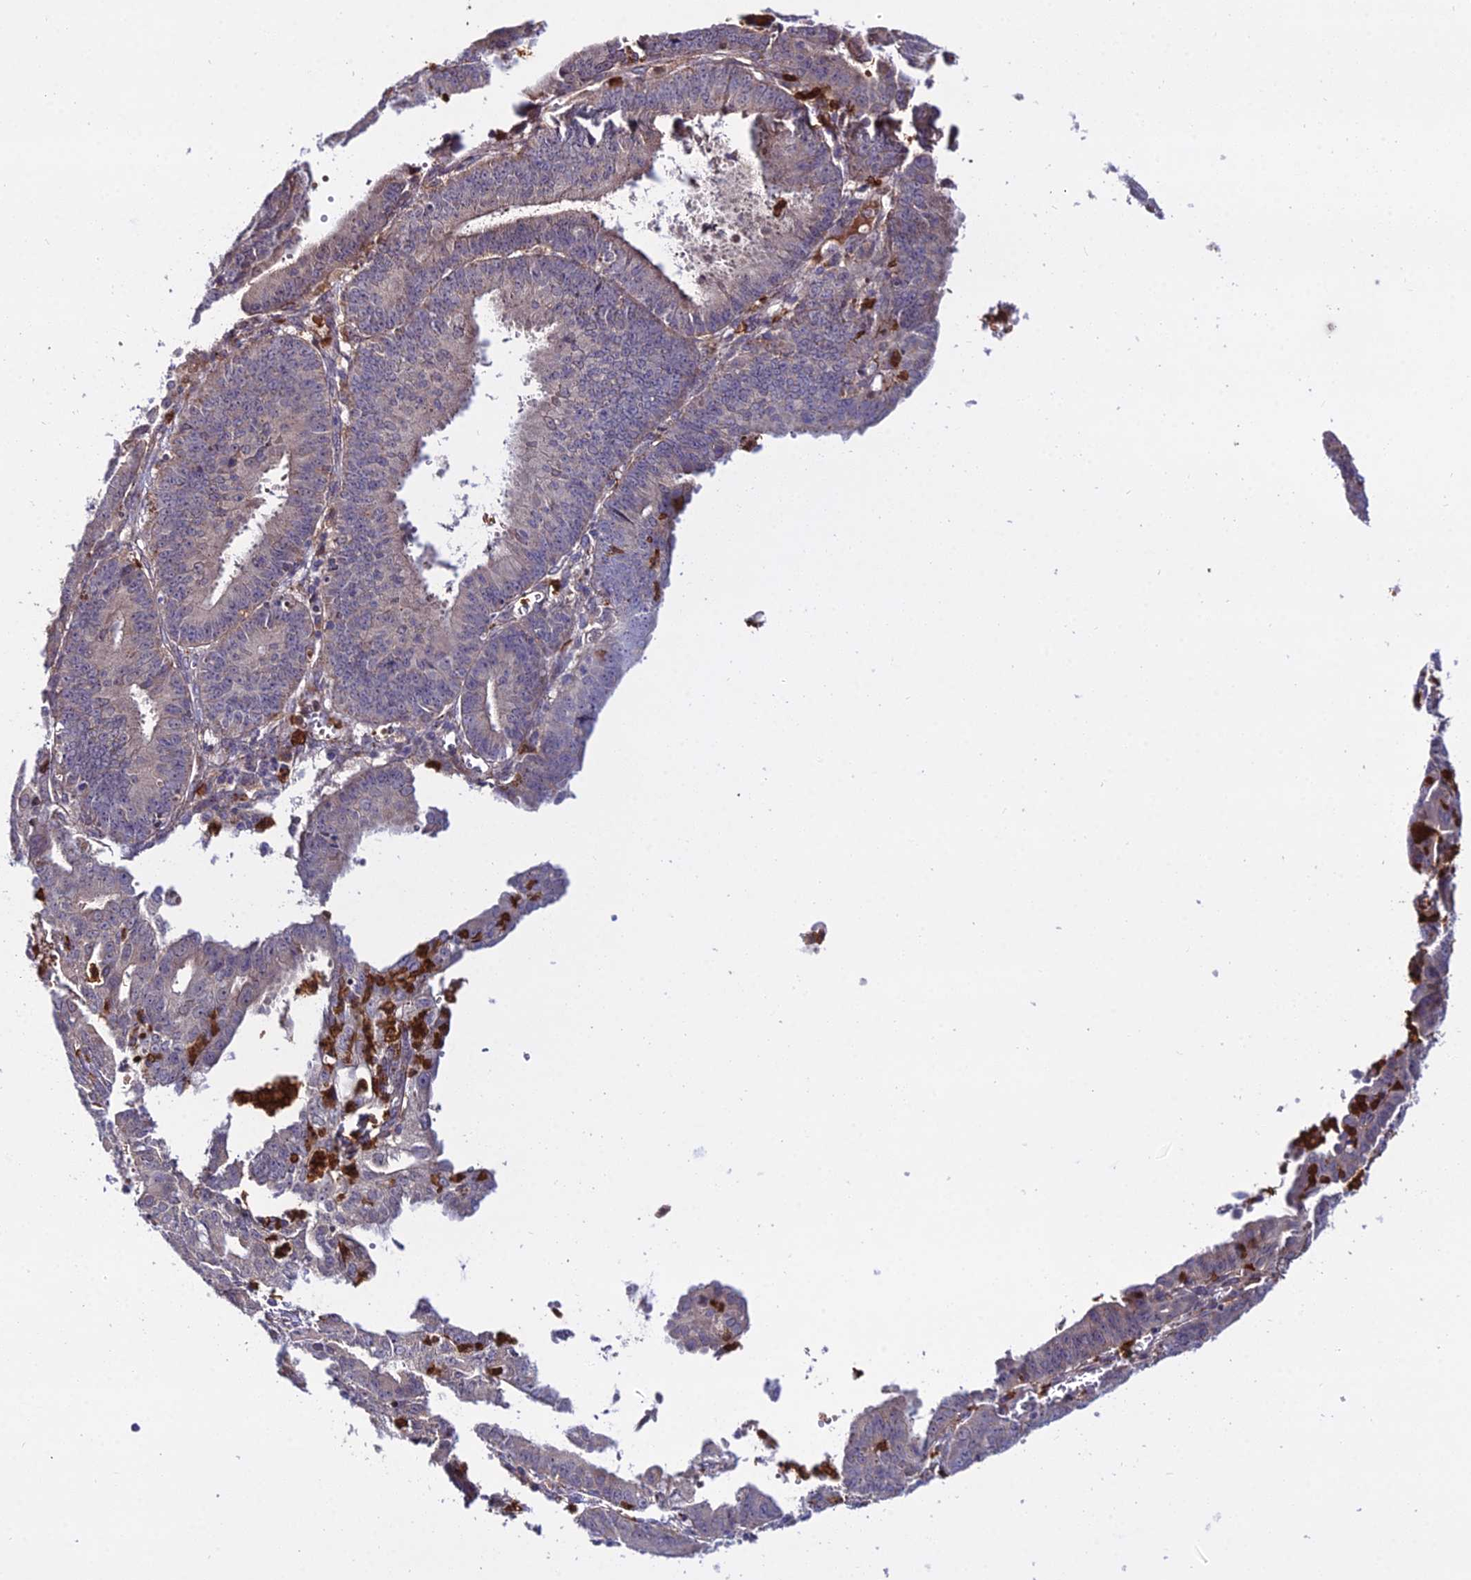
{"staining": {"intensity": "negative", "quantity": "none", "location": "none"}, "tissue": "endometrial cancer", "cell_type": "Tumor cells", "image_type": "cancer", "snomed": [{"axis": "morphology", "description": "Adenocarcinoma, NOS"}, {"axis": "topography", "description": "Endometrium"}], "caption": "Tumor cells are negative for protein expression in human endometrial cancer. (Stains: DAB IHC with hematoxylin counter stain, Microscopy: brightfield microscopy at high magnification).", "gene": "EID2", "patient": {"sex": "female", "age": 73}}